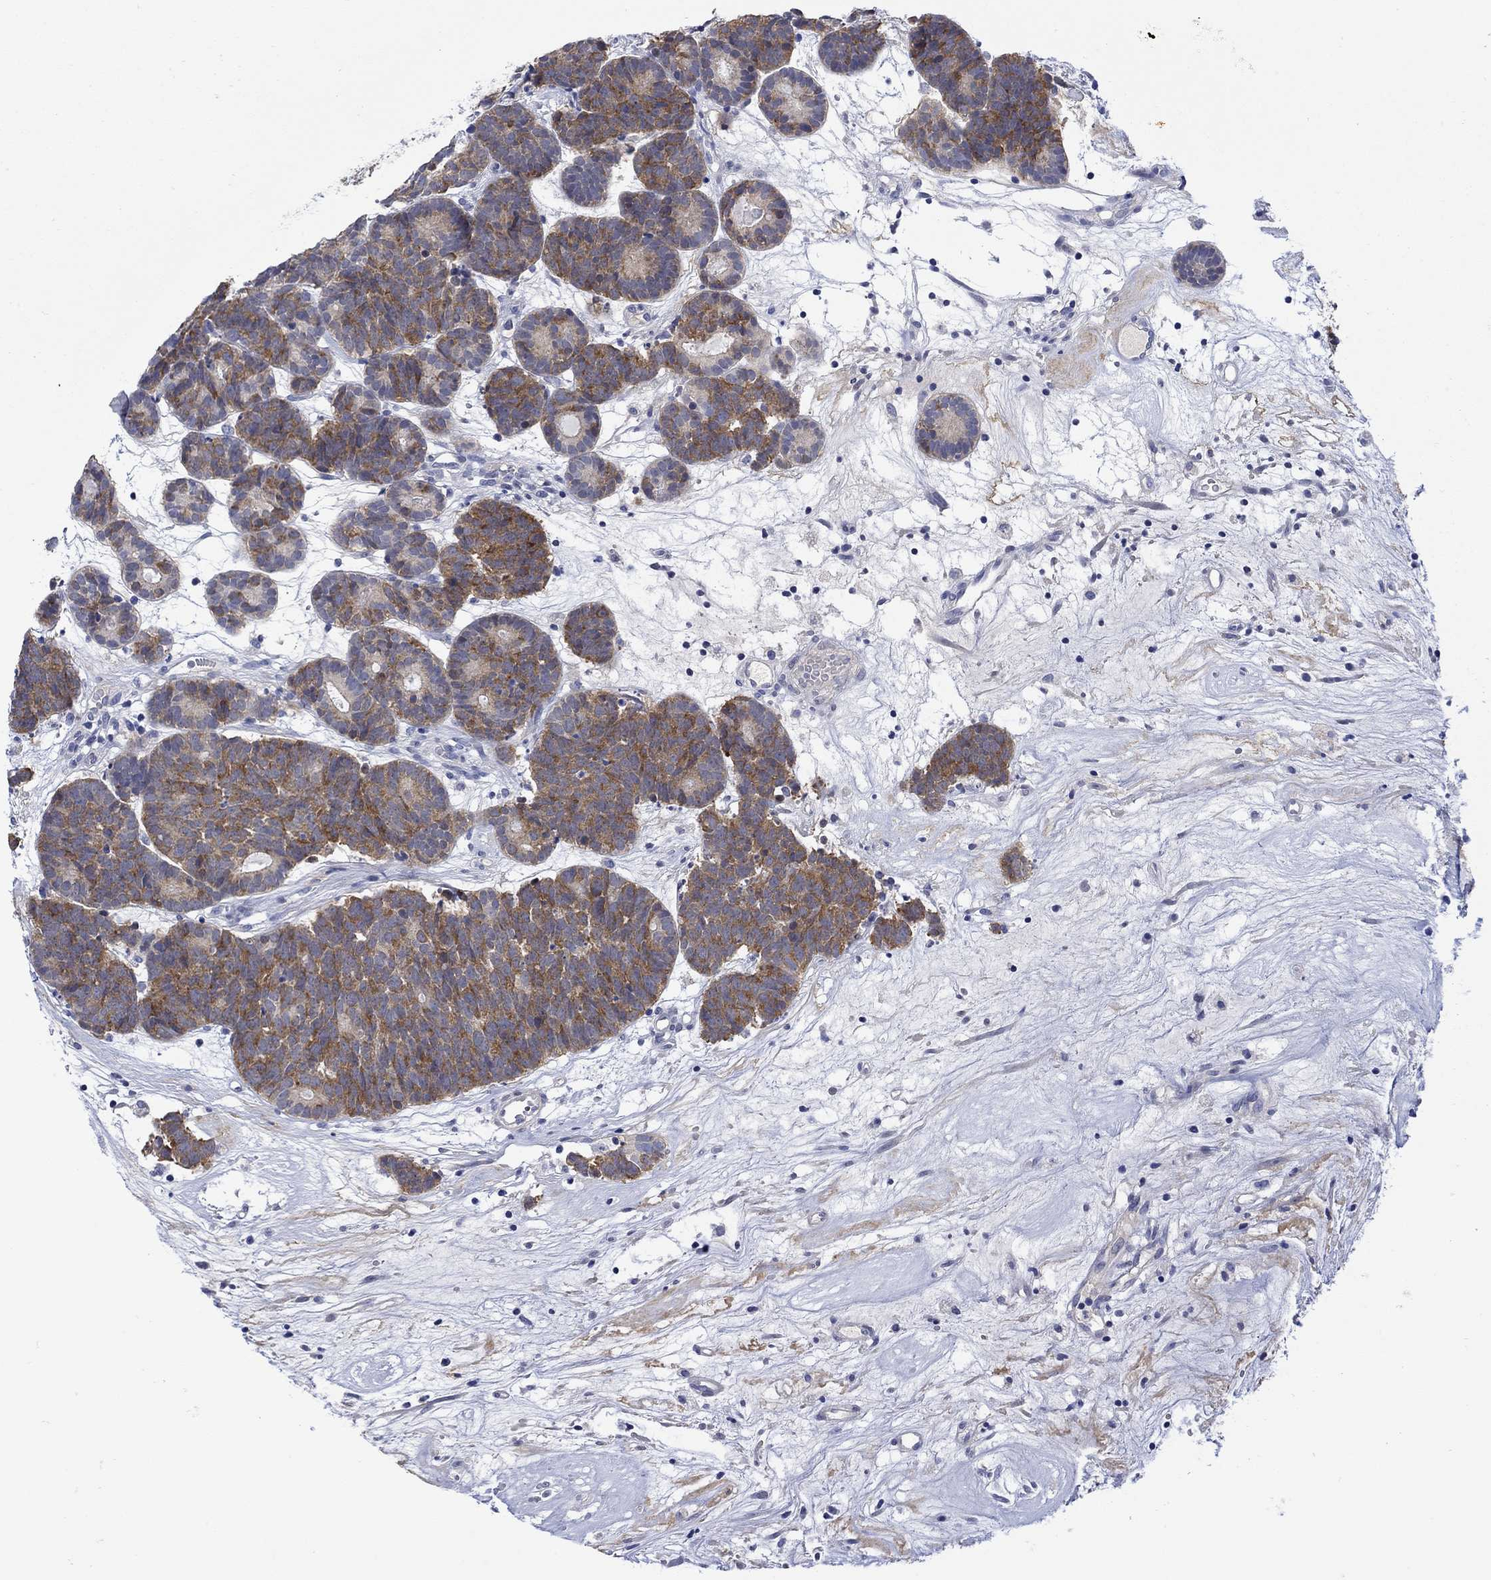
{"staining": {"intensity": "strong", "quantity": "<25%", "location": "cytoplasmic/membranous"}, "tissue": "head and neck cancer", "cell_type": "Tumor cells", "image_type": "cancer", "snomed": [{"axis": "morphology", "description": "Adenocarcinoma, NOS"}, {"axis": "topography", "description": "Head-Neck"}], "caption": "Strong cytoplasmic/membranous expression for a protein is identified in about <25% of tumor cells of adenocarcinoma (head and neck) using immunohistochemistry.", "gene": "MSI1", "patient": {"sex": "female", "age": 81}}